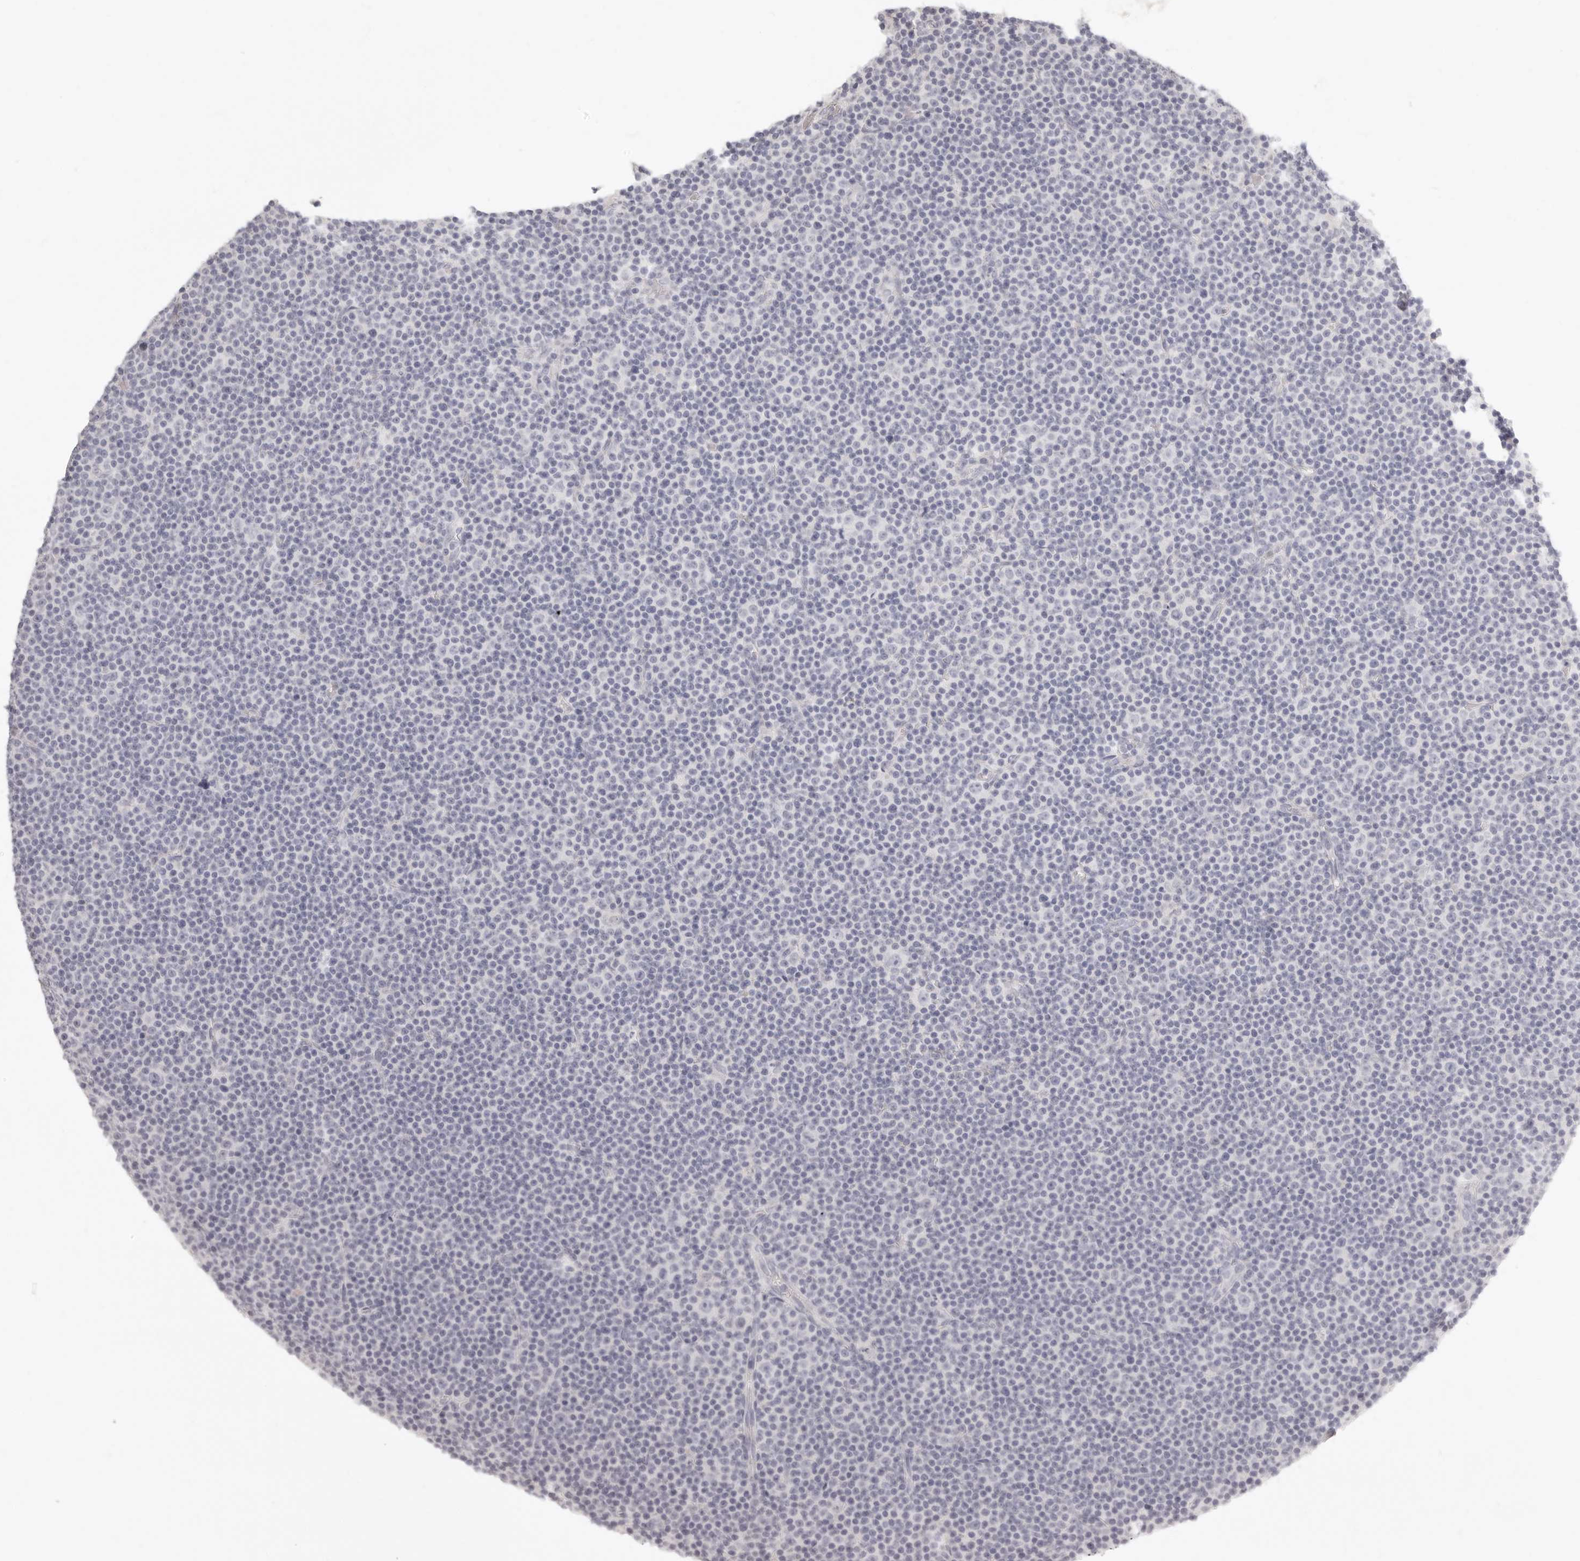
{"staining": {"intensity": "negative", "quantity": "none", "location": "none"}, "tissue": "lymphoma", "cell_type": "Tumor cells", "image_type": "cancer", "snomed": [{"axis": "morphology", "description": "Malignant lymphoma, non-Hodgkin's type, Low grade"}, {"axis": "topography", "description": "Lymph node"}], "caption": "This is an immunohistochemistry photomicrograph of low-grade malignant lymphoma, non-Hodgkin's type. There is no staining in tumor cells.", "gene": "FABP1", "patient": {"sex": "female", "age": 67}}